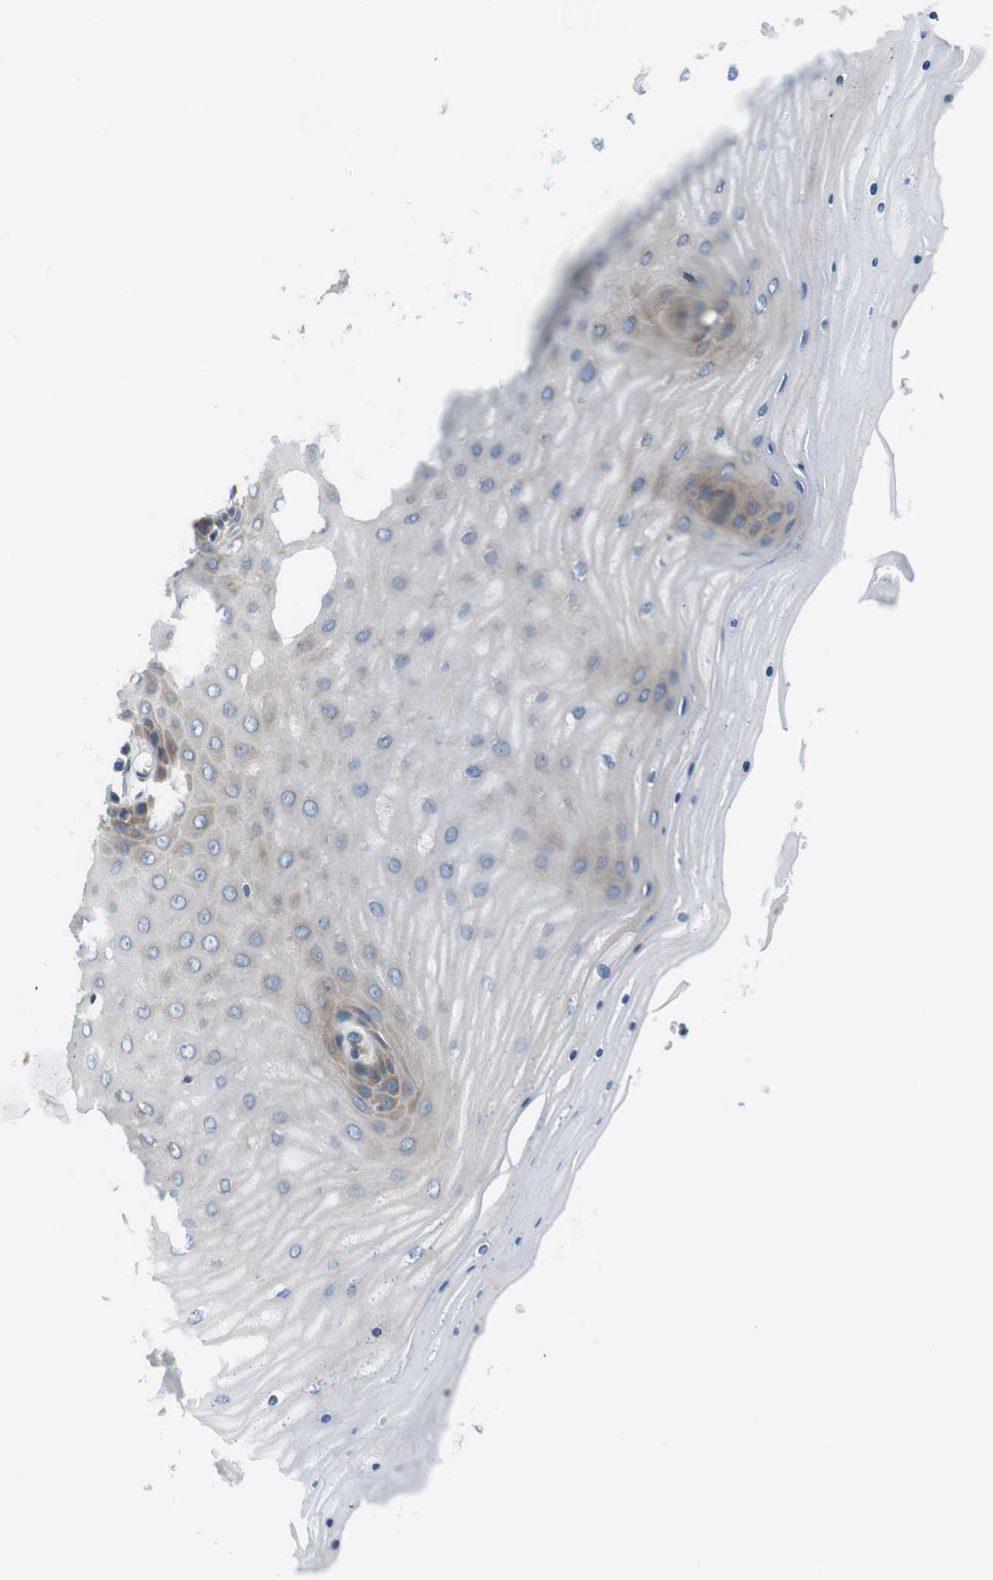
{"staining": {"intensity": "weak", "quantity": ">75%", "location": "cytoplasmic/membranous"}, "tissue": "cervix", "cell_type": "Glandular cells", "image_type": "normal", "snomed": [{"axis": "morphology", "description": "Normal tissue, NOS"}, {"axis": "topography", "description": "Cervix"}], "caption": "A brown stain shows weak cytoplasmic/membranous staining of a protein in glandular cells of unremarkable cervix. Using DAB (3,3'-diaminobenzidine) (brown) and hematoxylin (blue) stains, captured at high magnification using brightfield microscopy.", "gene": "DENND4C", "patient": {"sex": "female", "age": 55}}